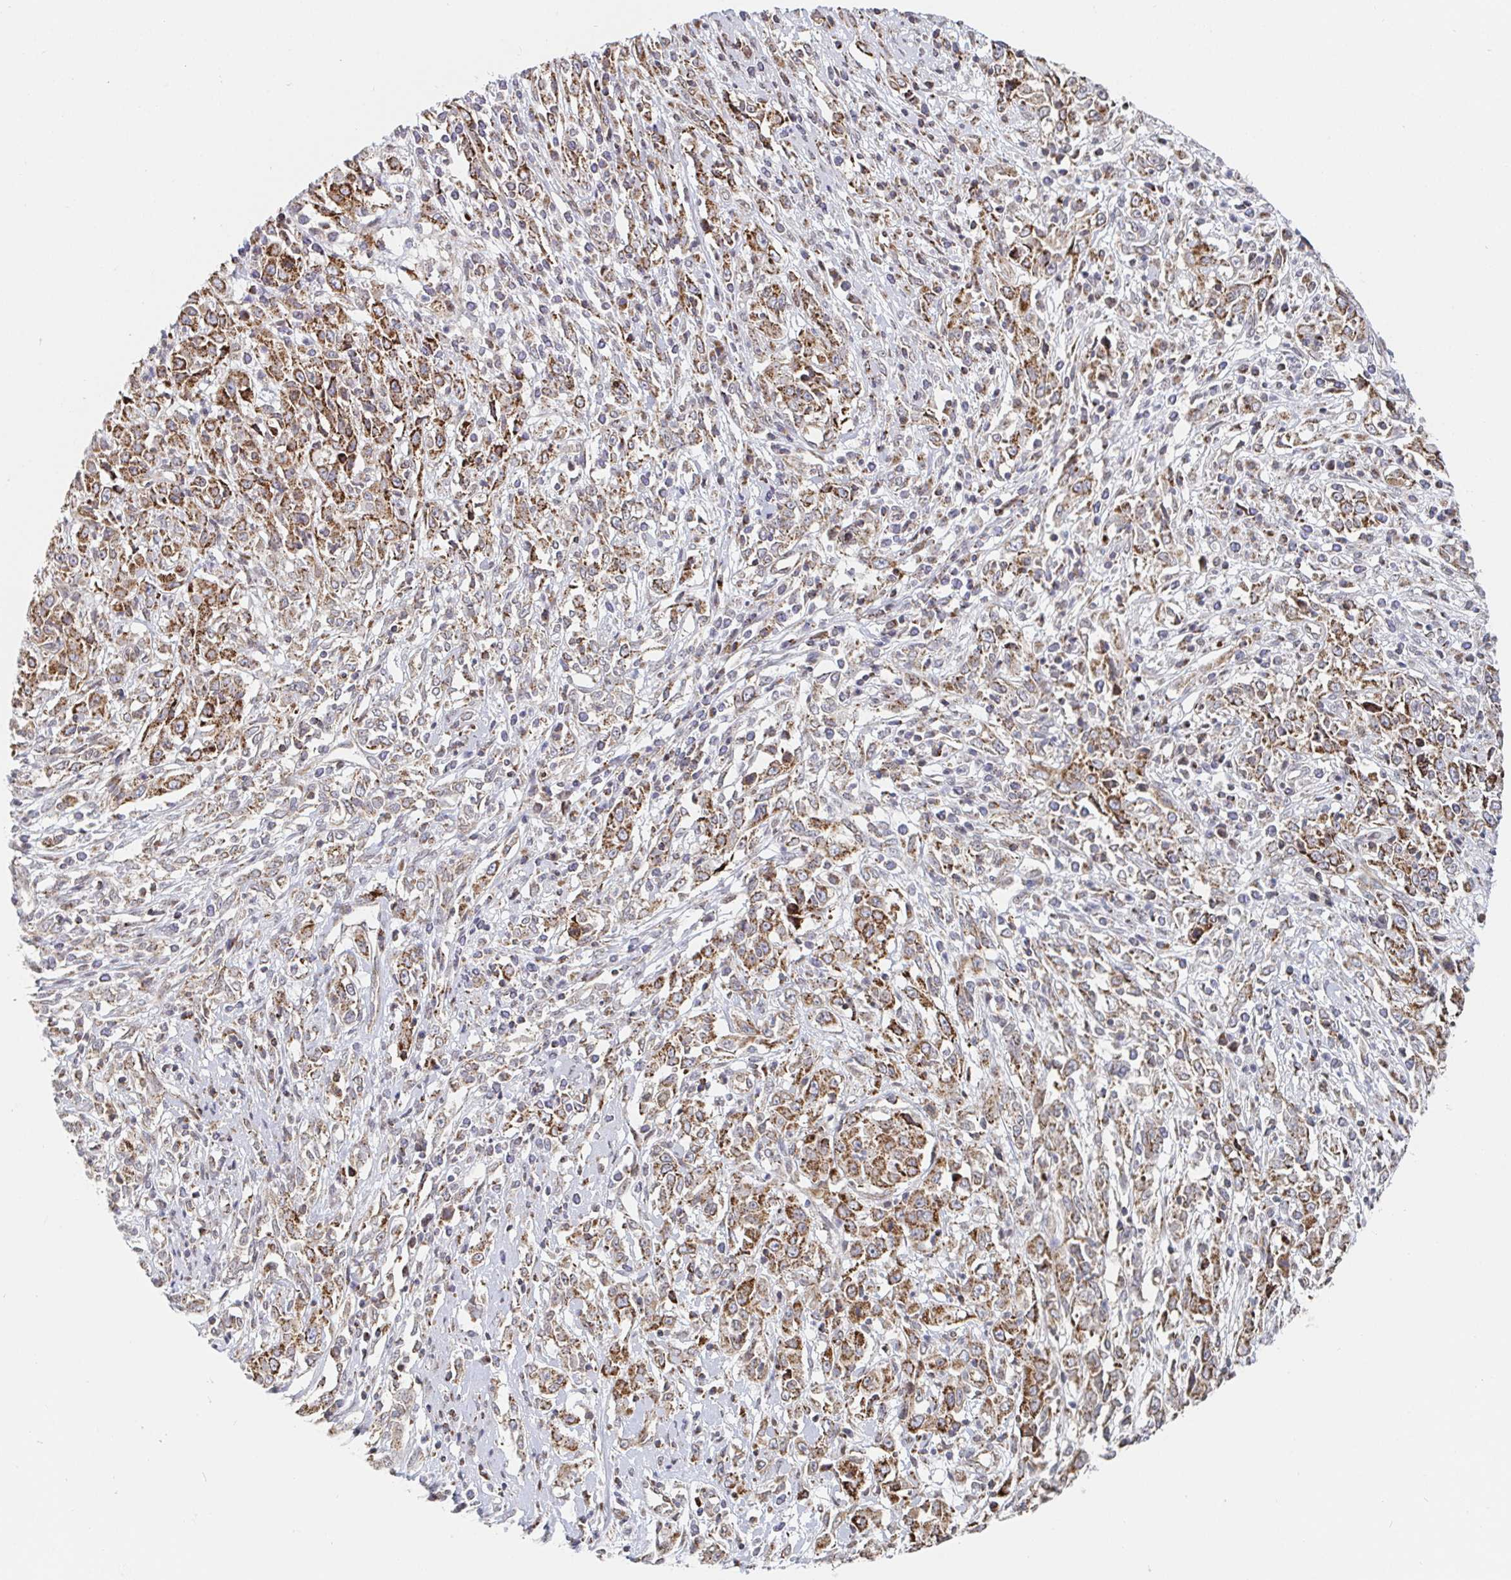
{"staining": {"intensity": "moderate", "quantity": ">75%", "location": "cytoplasmic/membranous"}, "tissue": "cervical cancer", "cell_type": "Tumor cells", "image_type": "cancer", "snomed": [{"axis": "morphology", "description": "Adenocarcinoma, NOS"}, {"axis": "topography", "description": "Cervix"}], "caption": "High-power microscopy captured an immunohistochemistry (IHC) histopathology image of cervical cancer (adenocarcinoma), revealing moderate cytoplasmic/membranous staining in about >75% of tumor cells. The protein is shown in brown color, while the nuclei are stained blue.", "gene": "STARD8", "patient": {"sex": "female", "age": 40}}